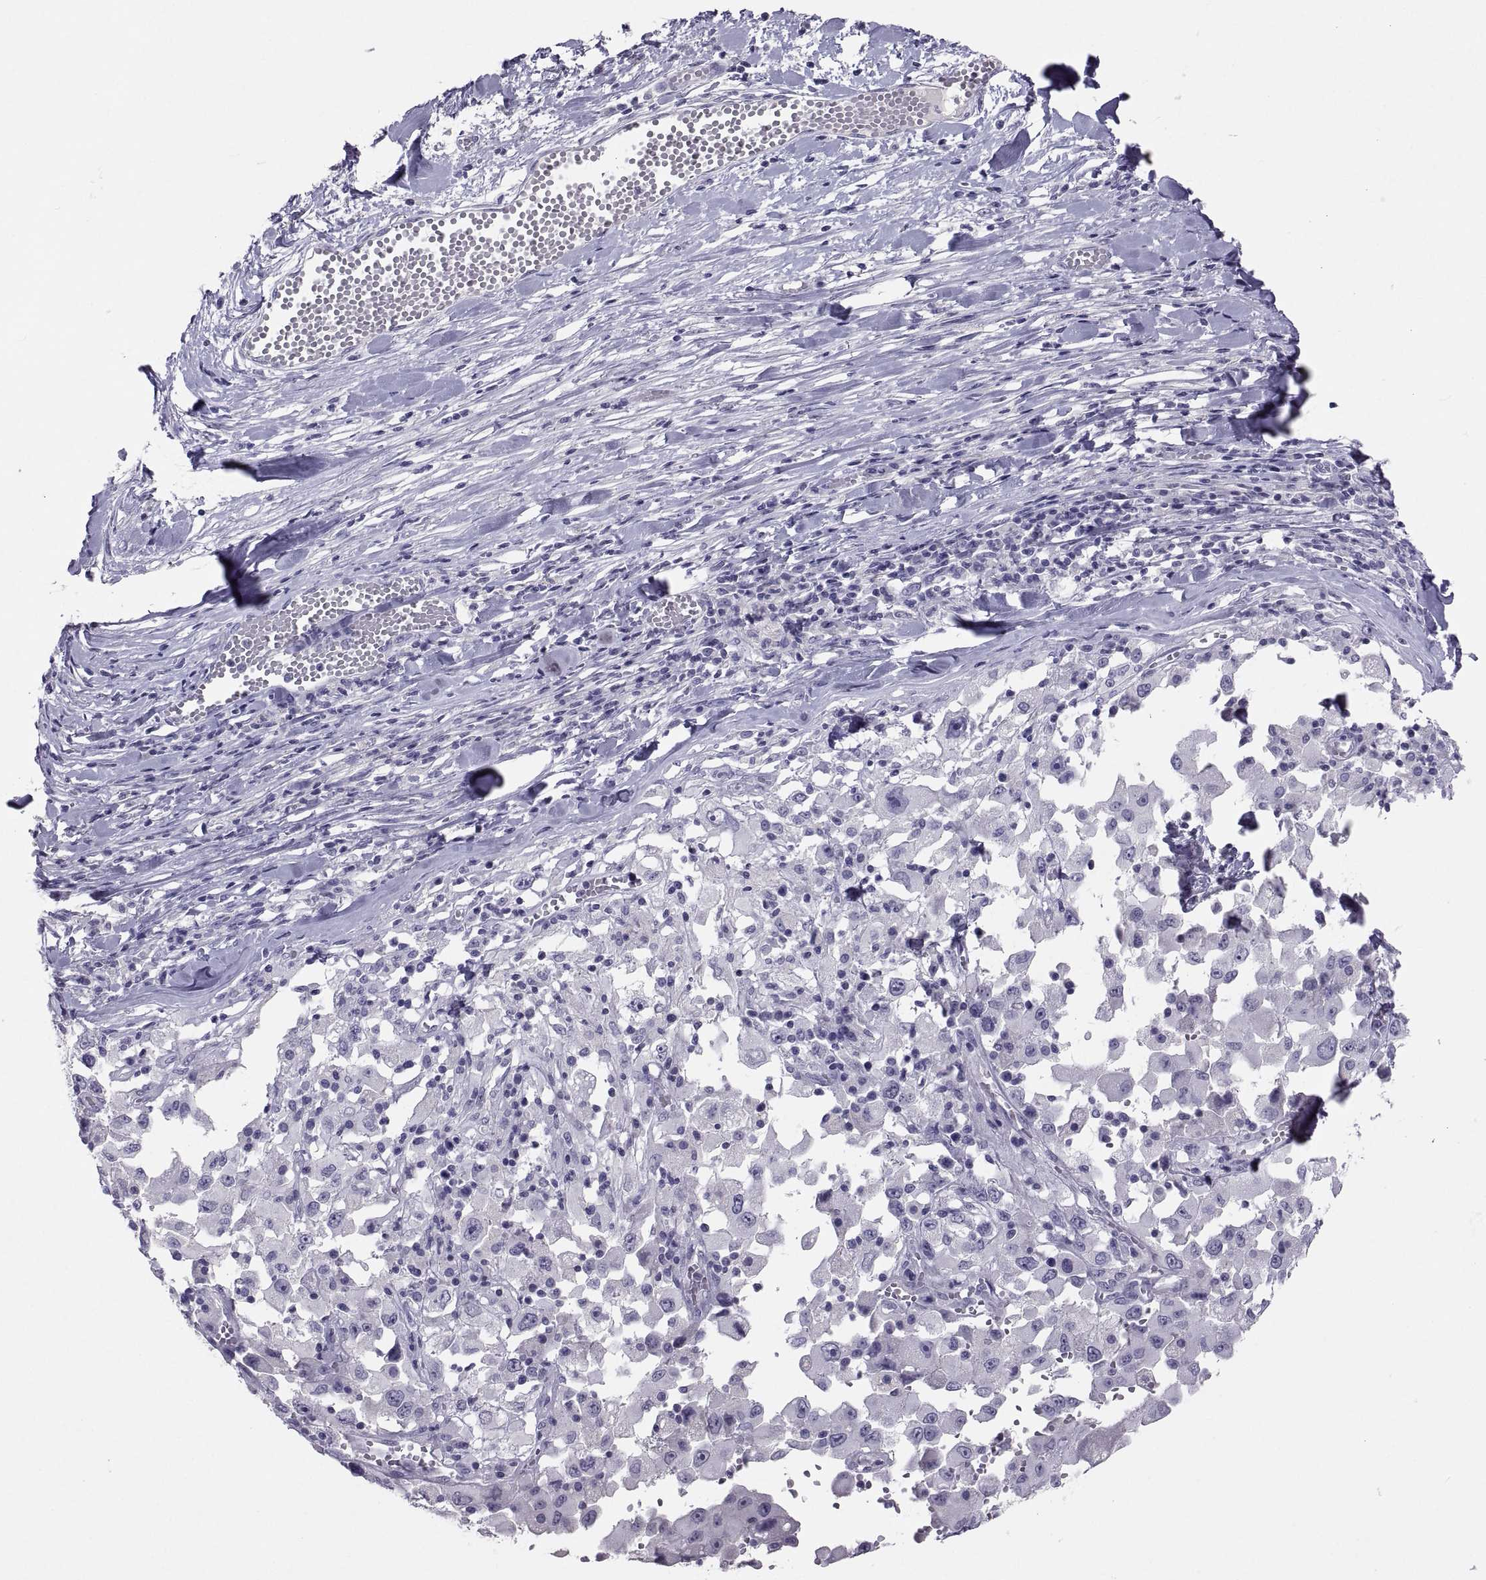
{"staining": {"intensity": "negative", "quantity": "none", "location": "none"}, "tissue": "melanoma", "cell_type": "Tumor cells", "image_type": "cancer", "snomed": [{"axis": "morphology", "description": "Malignant melanoma, Metastatic site"}, {"axis": "topography", "description": "Lymph node"}], "caption": "Tumor cells show no significant protein staining in malignant melanoma (metastatic site).", "gene": "IGSF1", "patient": {"sex": "male", "age": 50}}